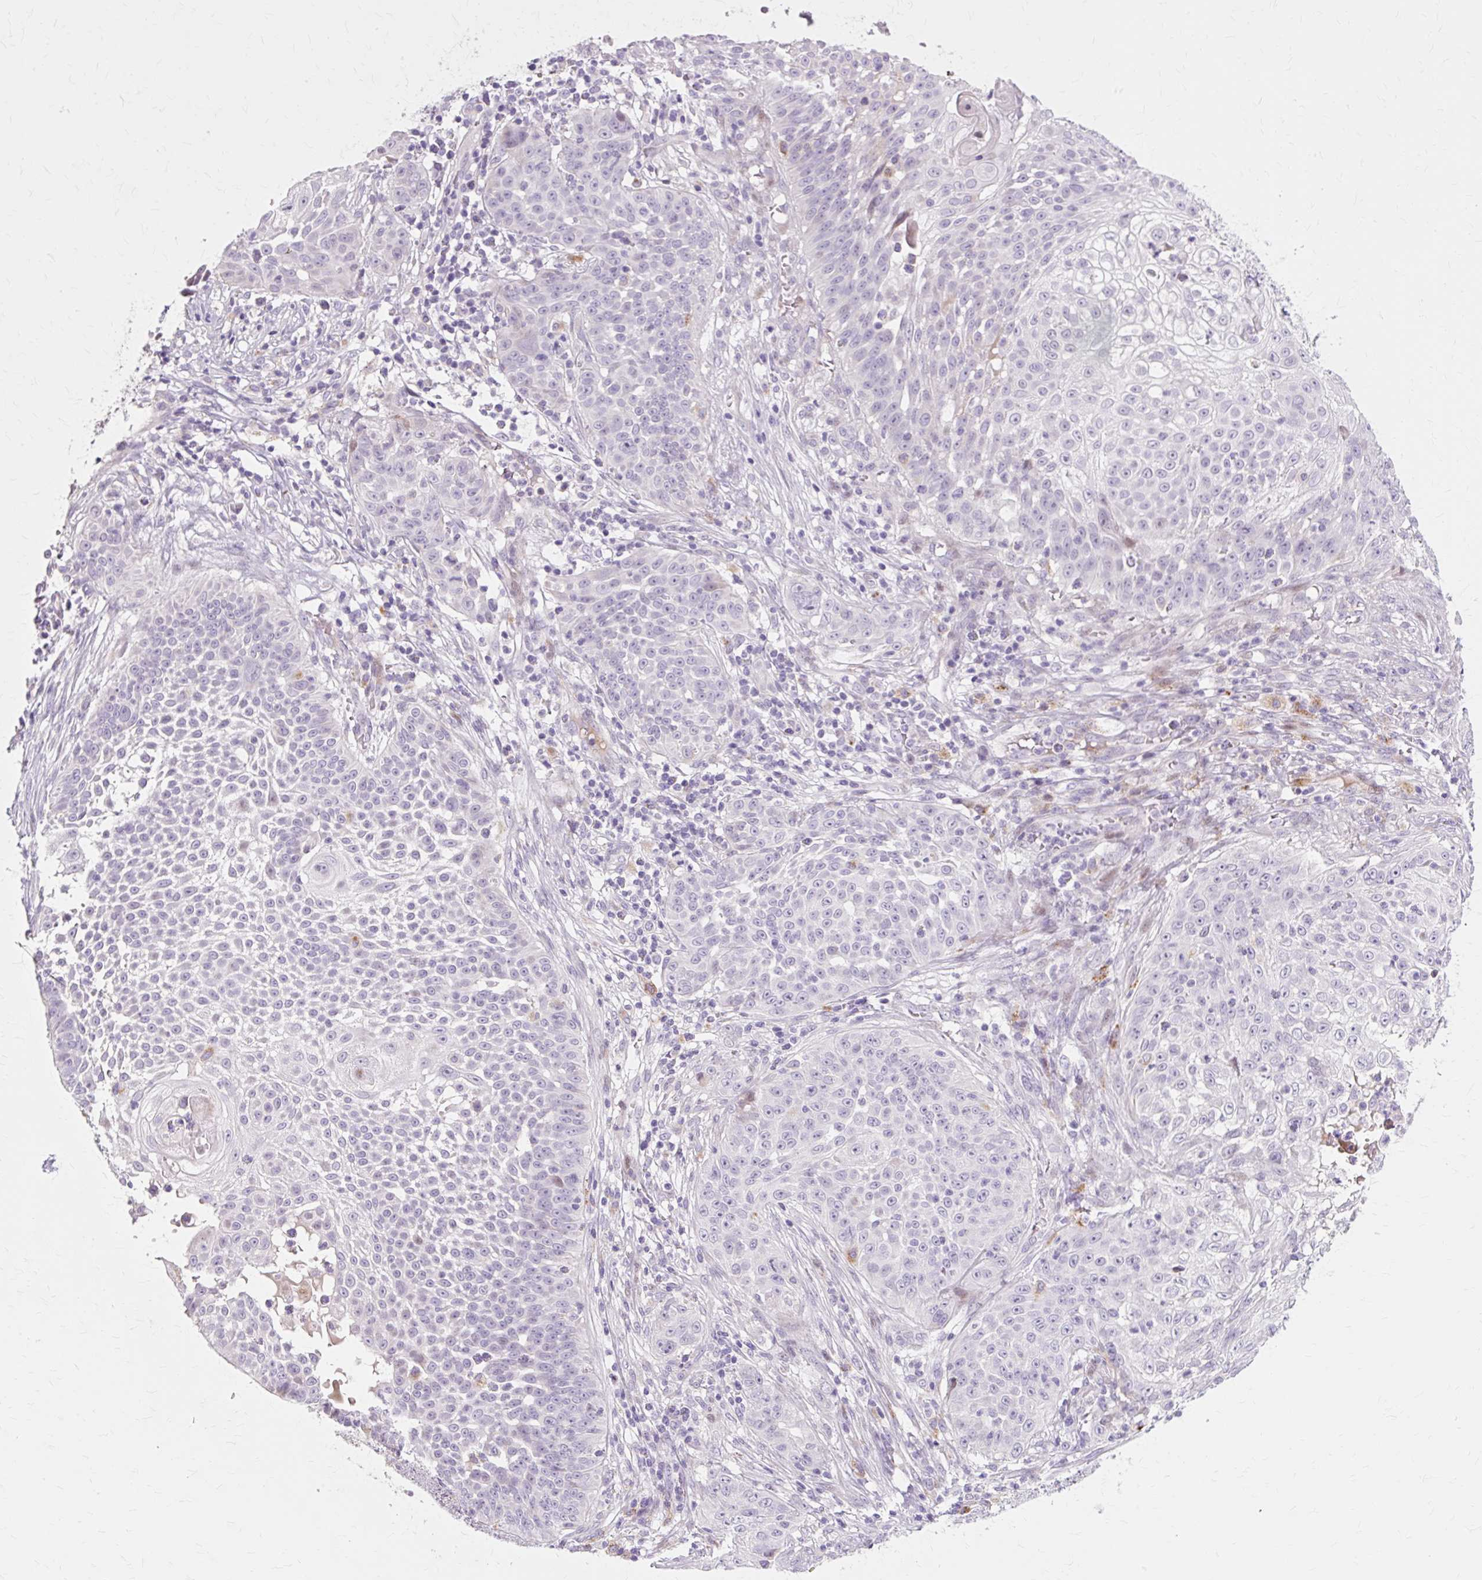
{"staining": {"intensity": "negative", "quantity": "none", "location": "none"}, "tissue": "skin cancer", "cell_type": "Tumor cells", "image_type": "cancer", "snomed": [{"axis": "morphology", "description": "Squamous cell carcinoma, NOS"}, {"axis": "topography", "description": "Skin"}], "caption": "High magnification brightfield microscopy of skin cancer stained with DAB (brown) and counterstained with hematoxylin (blue): tumor cells show no significant positivity. (DAB (3,3'-diaminobenzidine) IHC, high magnification).", "gene": "IRX2", "patient": {"sex": "male", "age": 24}}